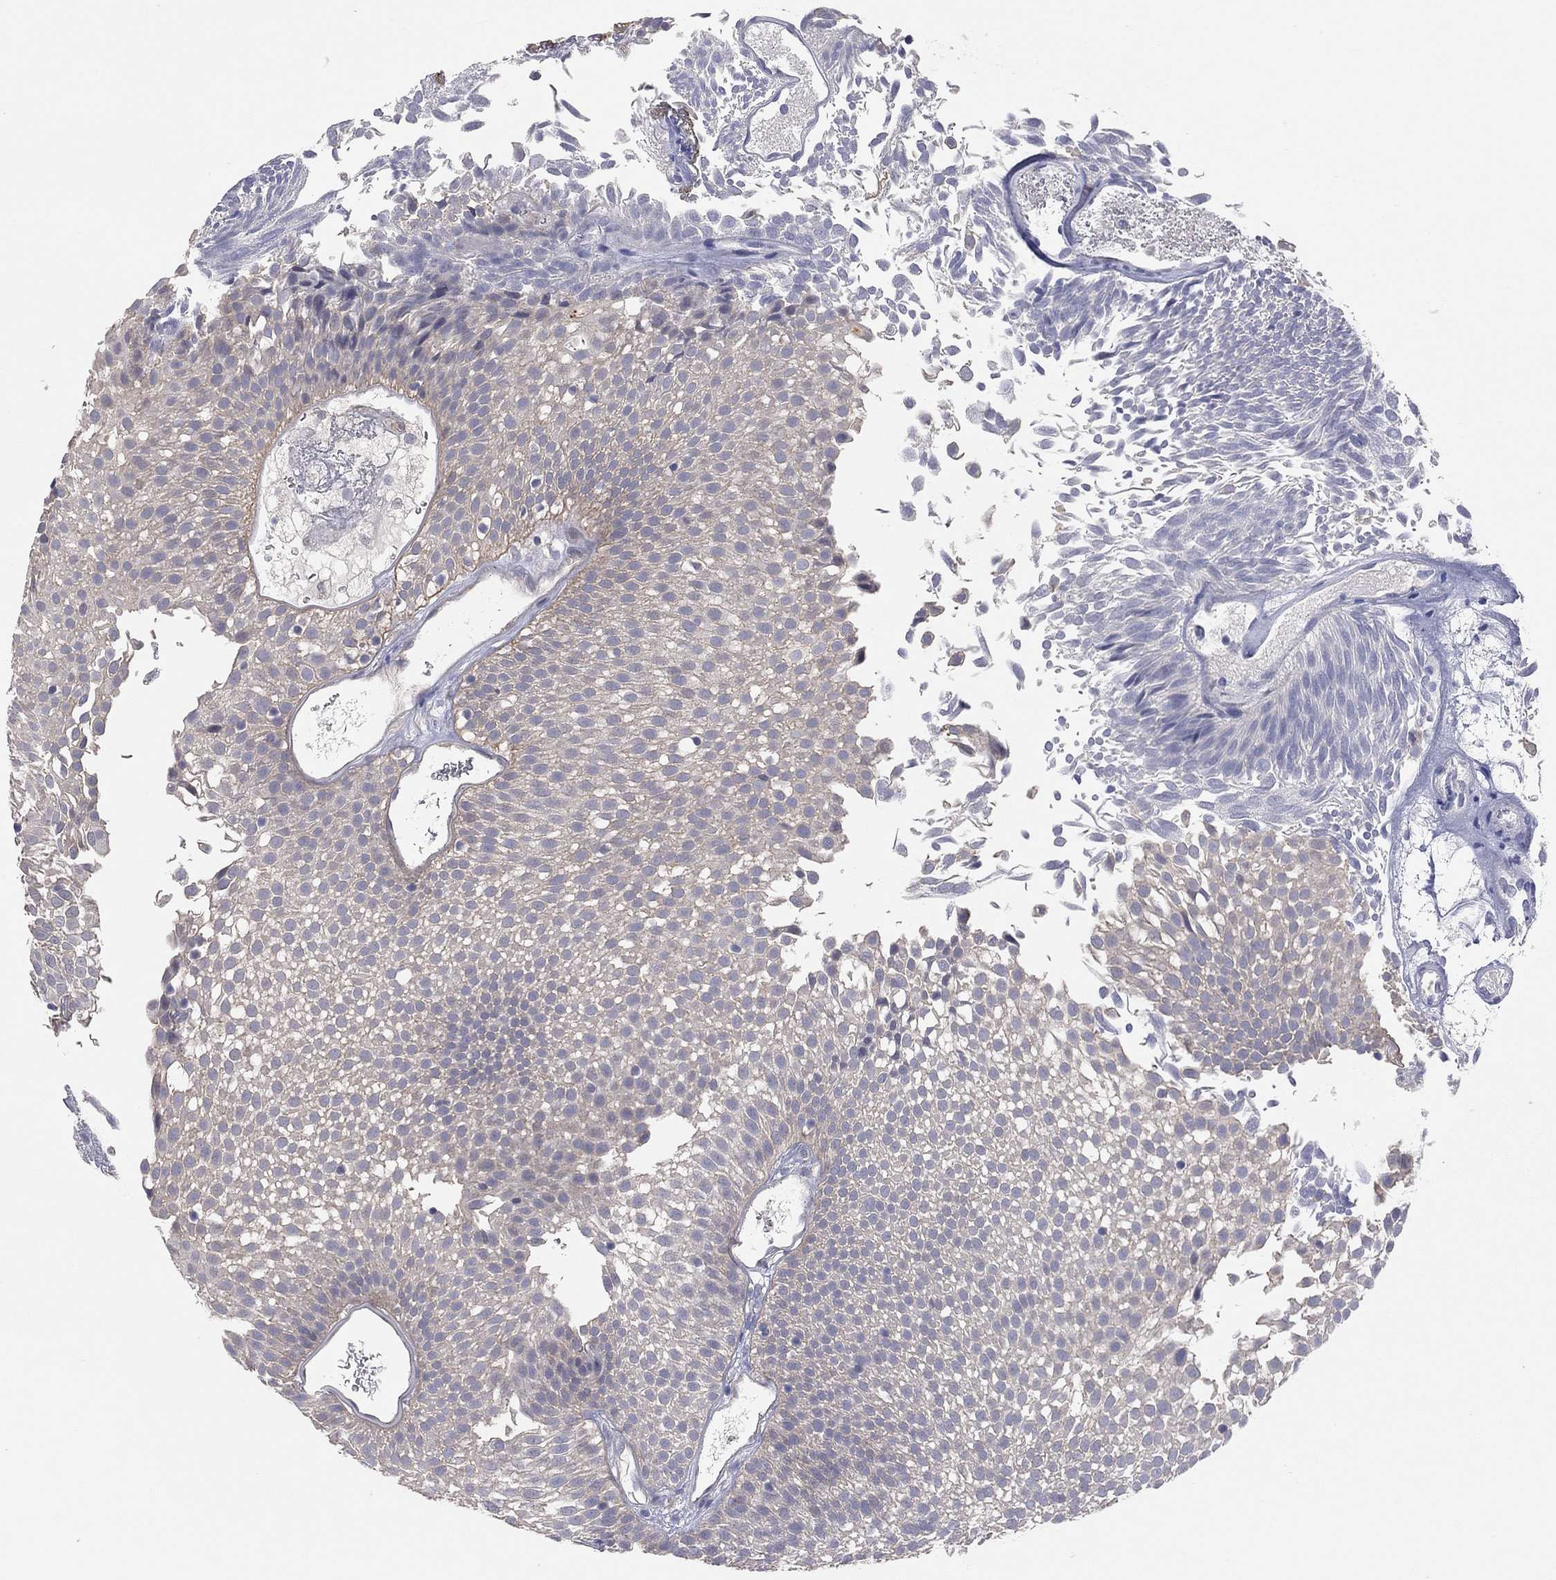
{"staining": {"intensity": "weak", "quantity": ">75%", "location": "cytoplasmic/membranous"}, "tissue": "urothelial cancer", "cell_type": "Tumor cells", "image_type": "cancer", "snomed": [{"axis": "morphology", "description": "Urothelial carcinoma, Low grade"}, {"axis": "topography", "description": "Urinary bladder"}], "caption": "Immunohistochemistry (IHC) (DAB (3,3'-diaminobenzidine)) staining of urothelial carcinoma (low-grade) shows weak cytoplasmic/membranous protein staining in about >75% of tumor cells.", "gene": "KCNB1", "patient": {"sex": "male", "age": 52}}